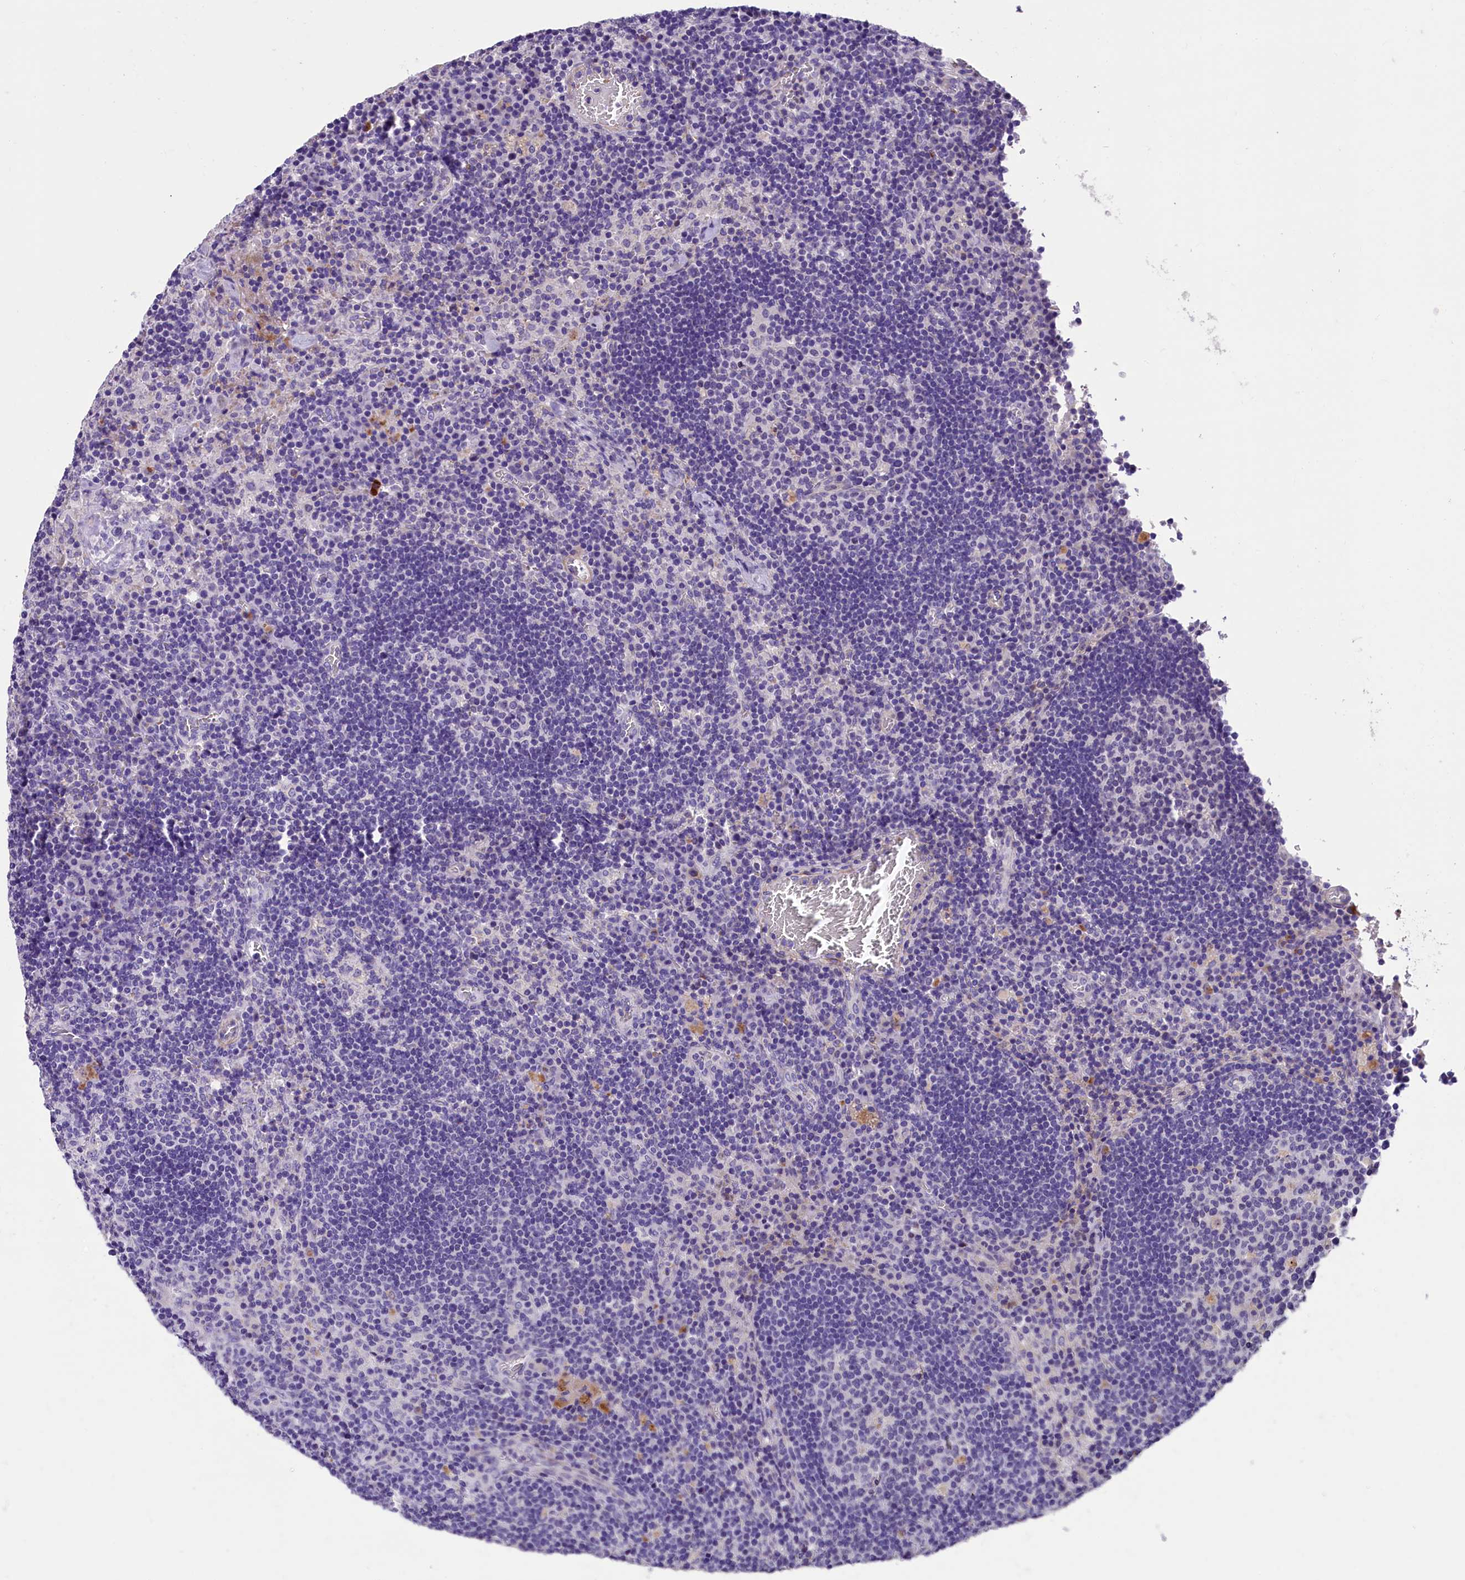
{"staining": {"intensity": "negative", "quantity": "none", "location": "none"}, "tissue": "lymph node", "cell_type": "Germinal center cells", "image_type": "normal", "snomed": [{"axis": "morphology", "description": "Normal tissue, NOS"}, {"axis": "topography", "description": "Lymph node"}], "caption": "Immunohistochemistry of unremarkable human lymph node reveals no expression in germinal center cells.", "gene": "MEX3B", "patient": {"sex": "male", "age": 58}}